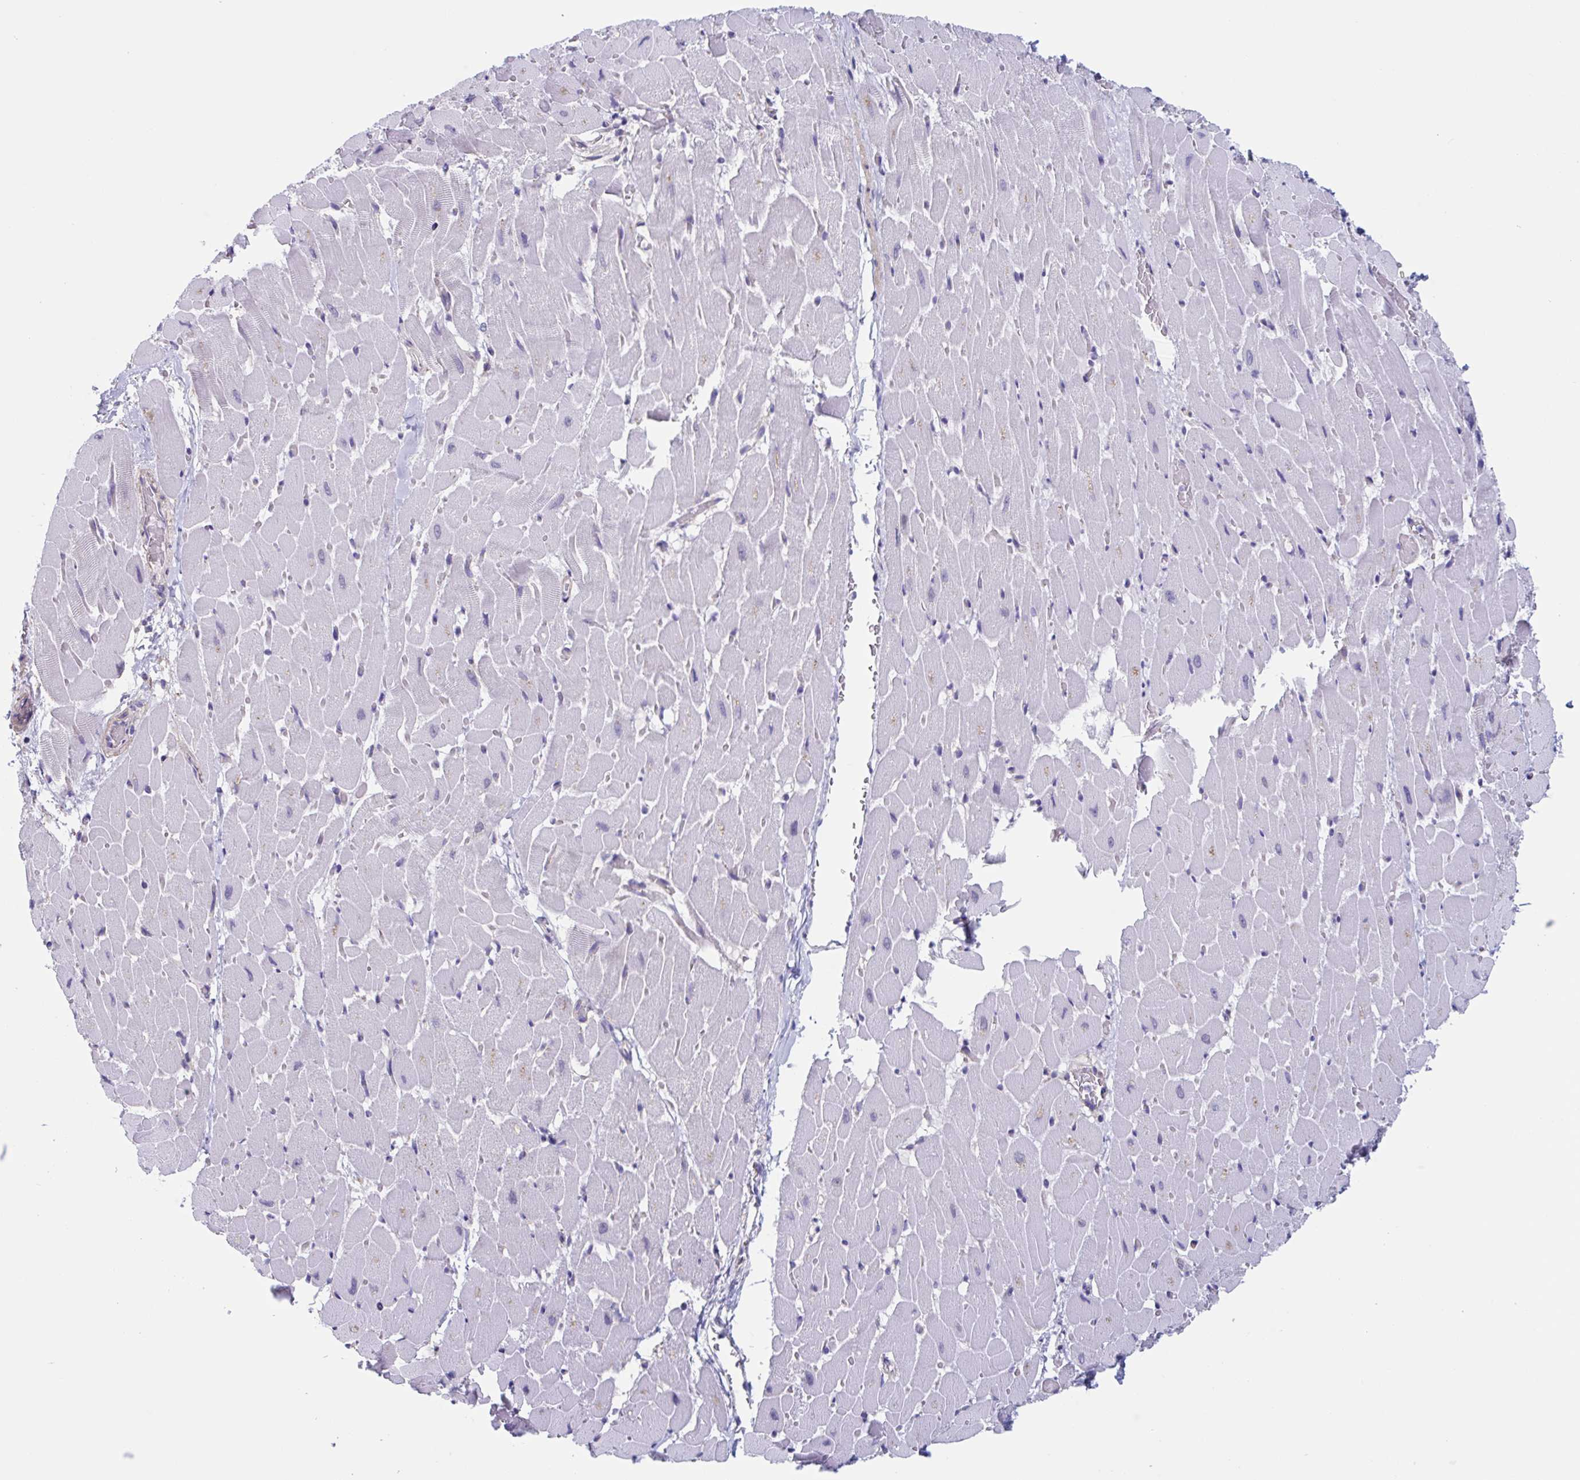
{"staining": {"intensity": "negative", "quantity": "none", "location": "none"}, "tissue": "heart muscle", "cell_type": "Cardiomyocytes", "image_type": "normal", "snomed": [{"axis": "morphology", "description": "Normal tissue, NOS"}, {"axis": "topography", "description": "Heart"}], "caption": "A high-resolution histopathology image shows immunohistochemistry (IHC) staining of unremarkable heart muscle, which displays no significant positivity in cardiomyocytes. (Stains: DAB (3,3'-diaminobenzidine) IHC with hematoxylin counter stain, Microscopy: brightfield microscopy at high magnification).", "gene": "LPIN3", "patient": {"sex": "male", "age": 37}}